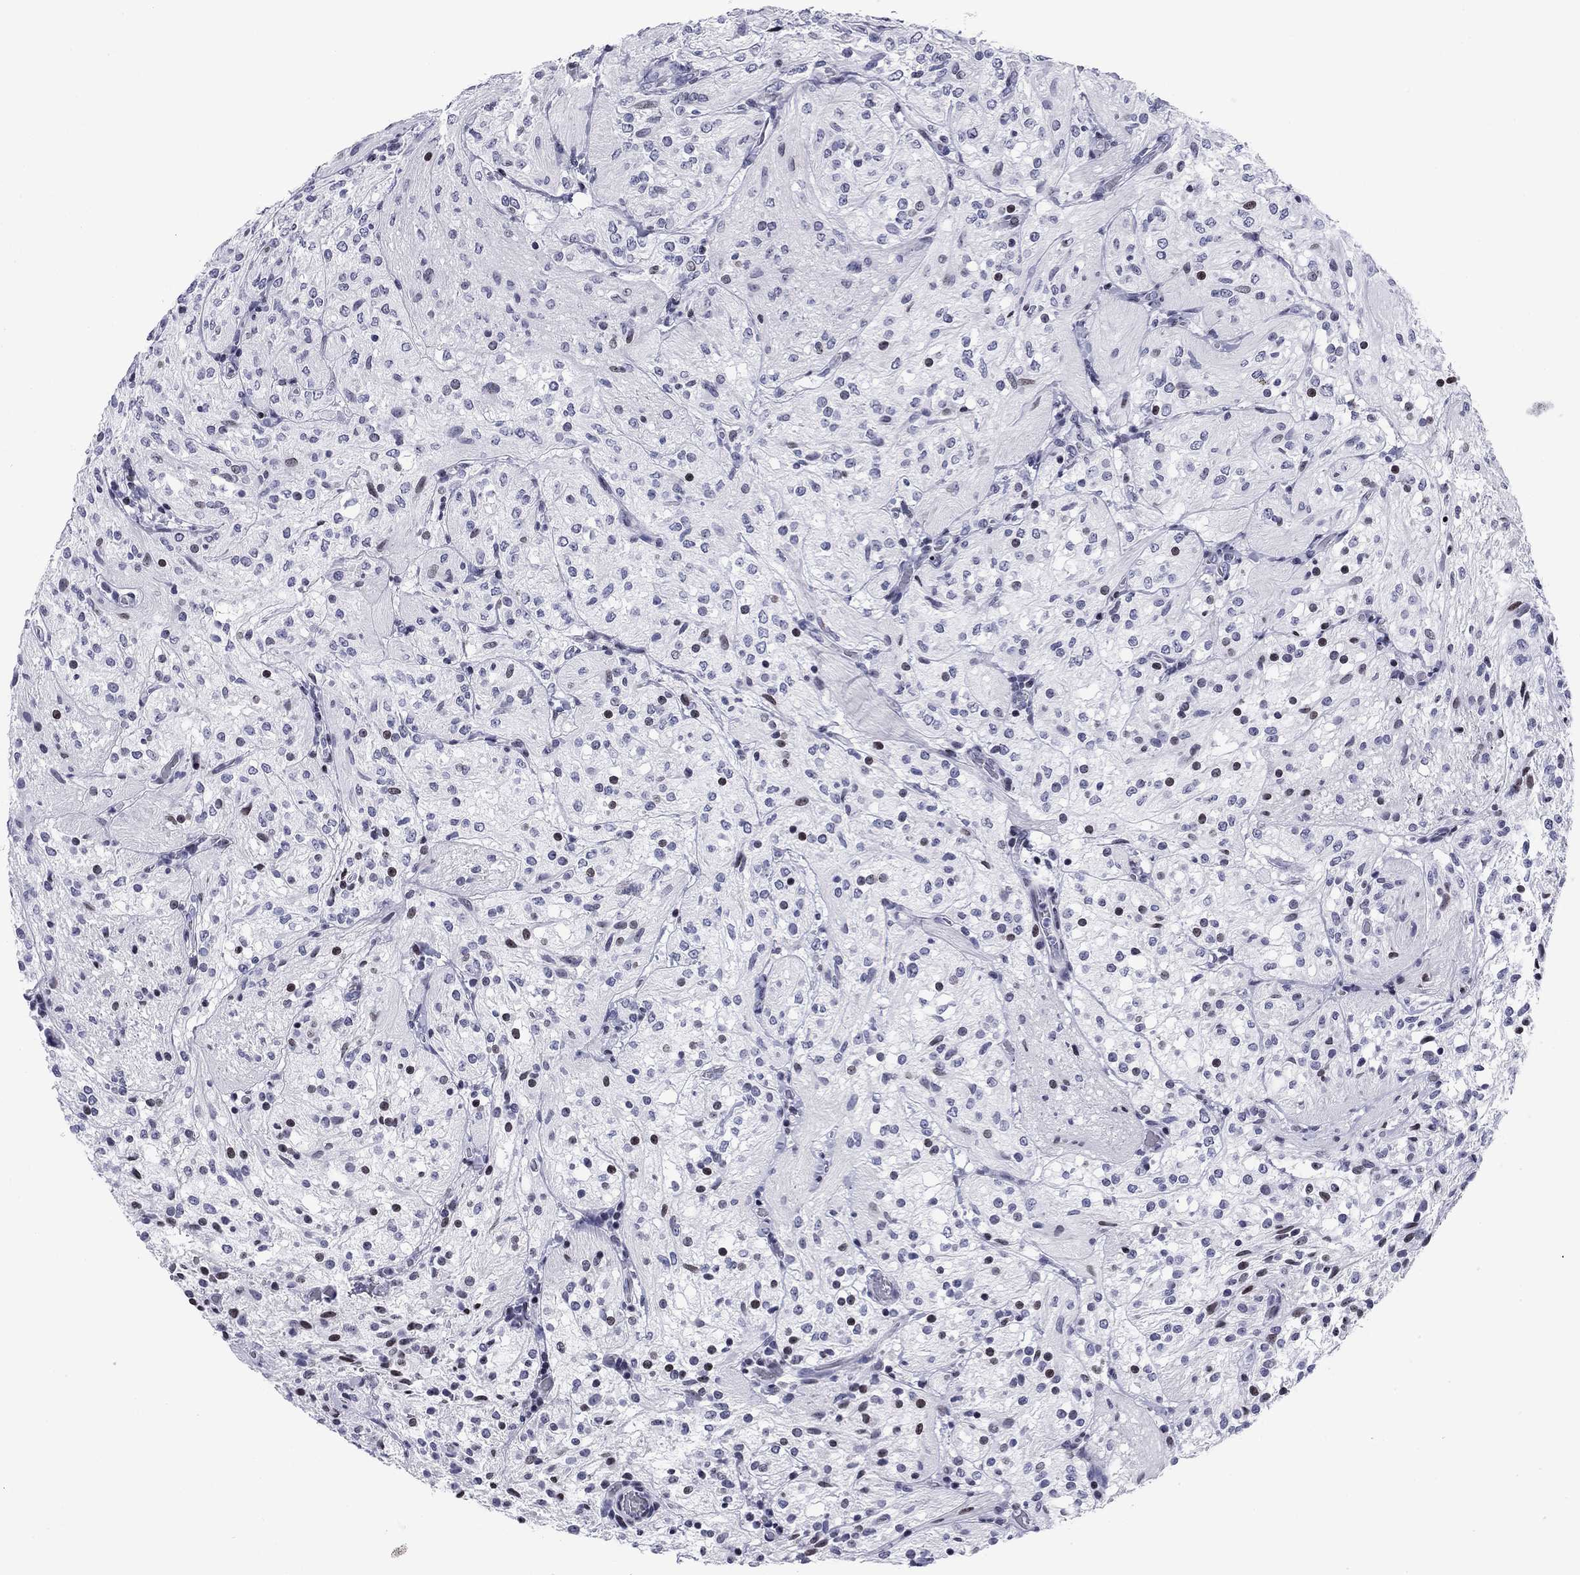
{"staining": {"intensity": "negative", "quantity": "none", "location": "none"}, "tissue": "glioma", "cell_type": "Tumor cells", "image_type": "cancer", "snomed": [{"axis": "morphology", "description": "Glioma, malignant, Low grade"}, {"axis": "topography", "description": "Brain"}], "caption": "Immunohistochemical staining of glioma shows no significant positivity in tumor cells.", "gene": "CCDC144A", "patient": {"sex": "male", "age": 3}}